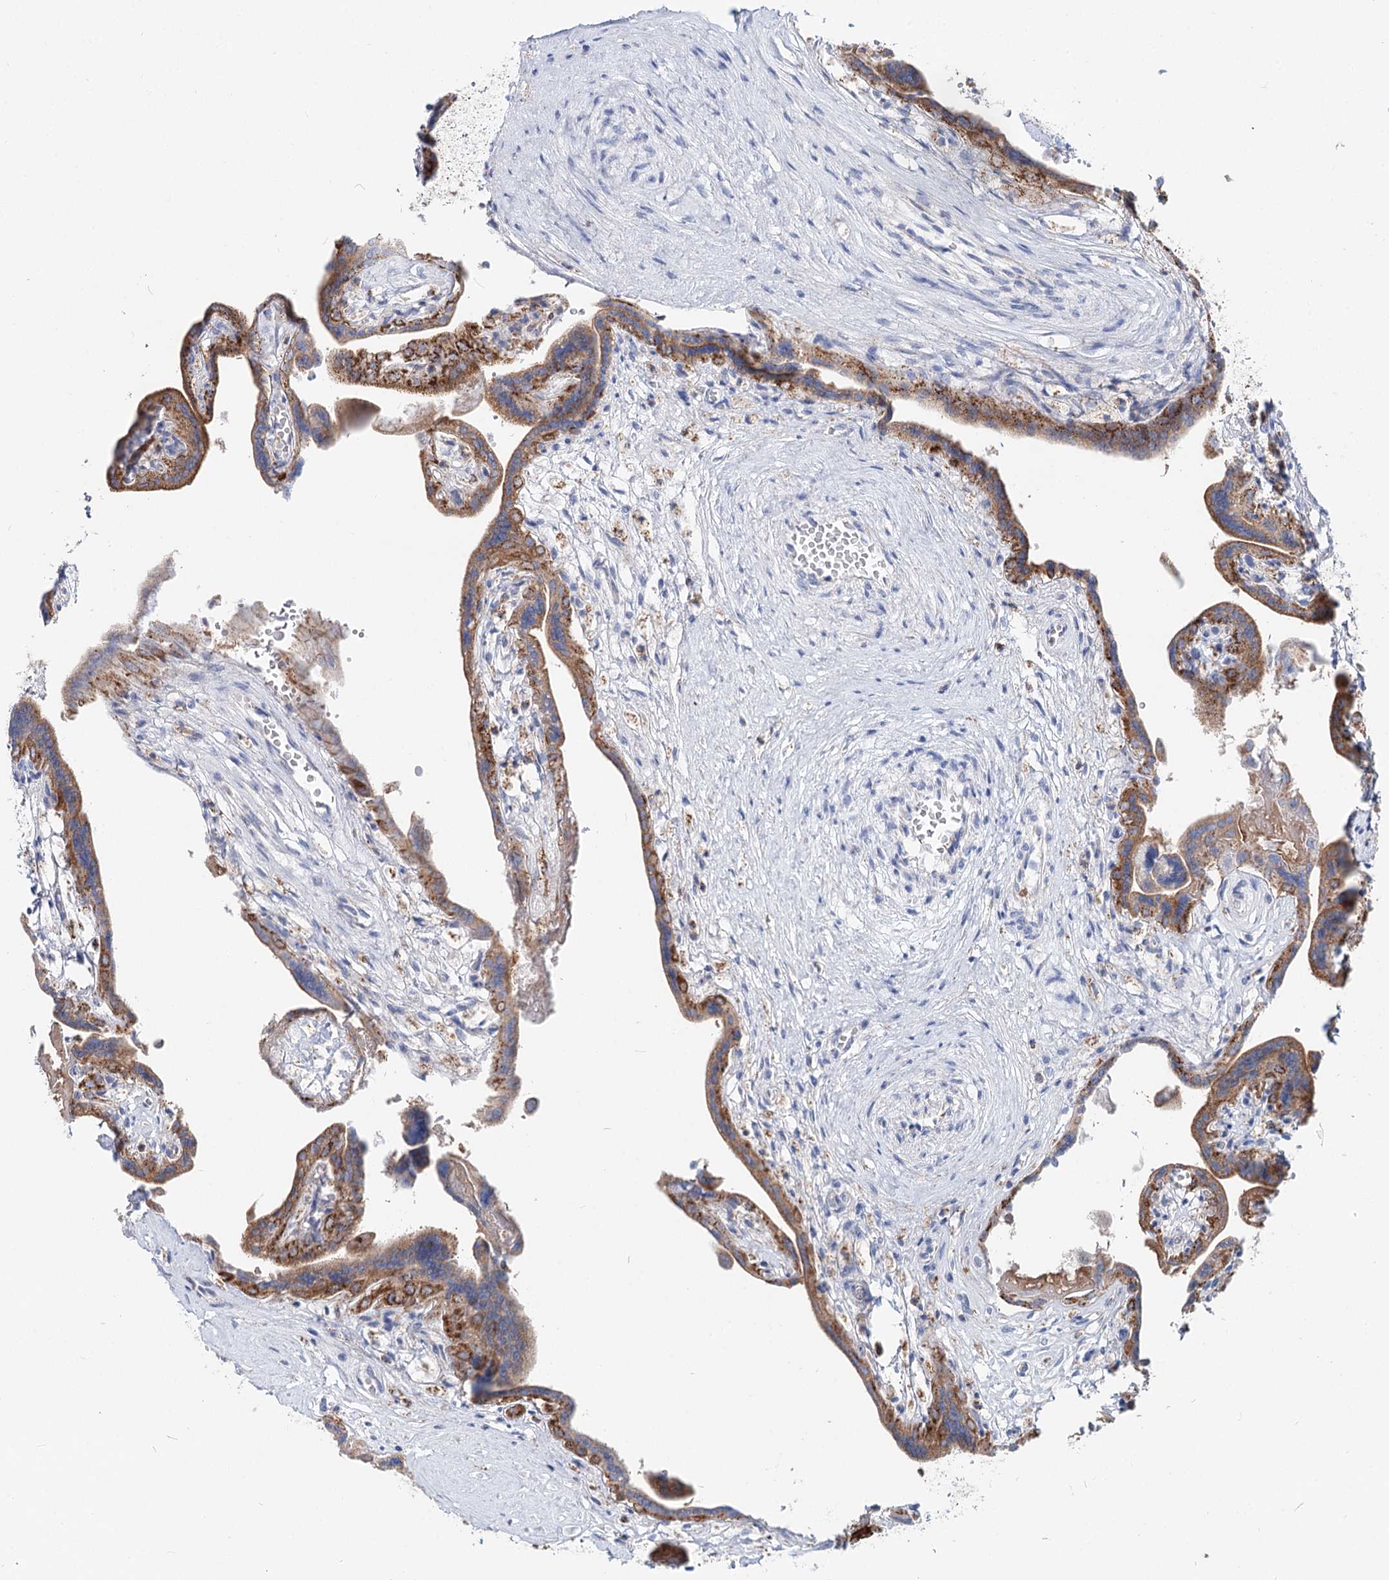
{"staining": {"intensity": "moderate", "quantity": ">75%", "location": "cytoplasmic/membranous"}, "tissue": "placenta", "cell_type": "Trophoblastic cells", "image_type": "normal", "snomed": [{"axis": "morphology", "description": "Normal tissue, NOS"}, {"axis": "topography", "description": "Placenta"}], "caption": "This is a photomicrograph of immunohistochemistry (IHC) staining of unremarkable placenta, which shows moderate positivity in the cytoplasmic/membranous of trophoblastic cells.", "gene": "MCCC2", "patient": {"sex": "female", "age": 37}}